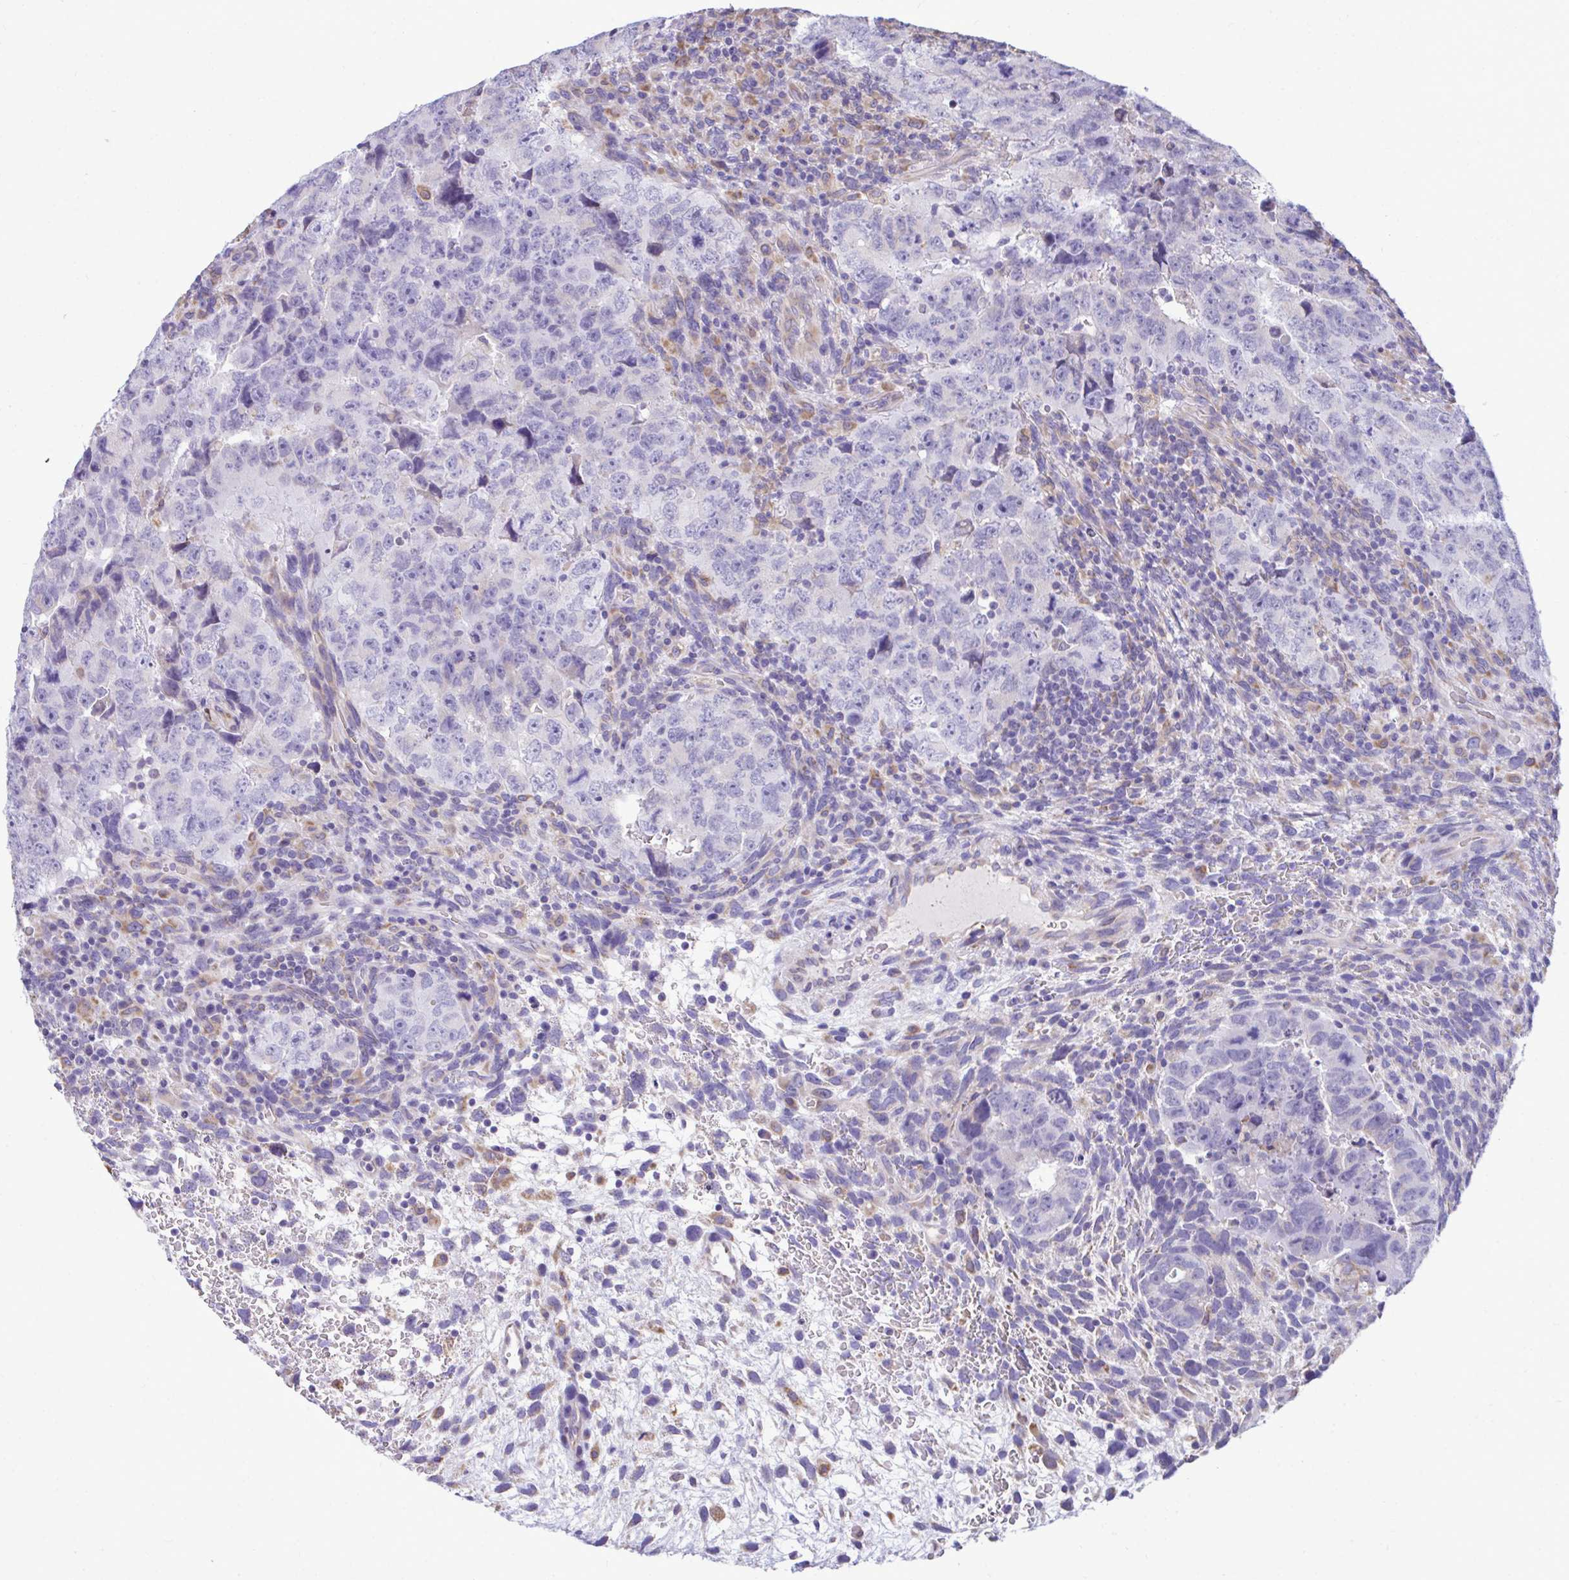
{"staining": {"intensity": "negative", "quantity": "none", "location": "none"}, "tissue": "testis cancer", "cell_type": "Tumor cells", "image_type": "cancer", "snomed": [{"axis": "morphology", "description": "Carcinoma, Embryonal, NOS"}, {"axis": "topography", "description": "Testis"}], "caption": "This is an immunohistochemistry photomicrograph of testis cancer (embryonal carcinoma). There is no staining in tumor cells.", "gene": "PIGK", "patient": {"sex": "male", "age": 24}}